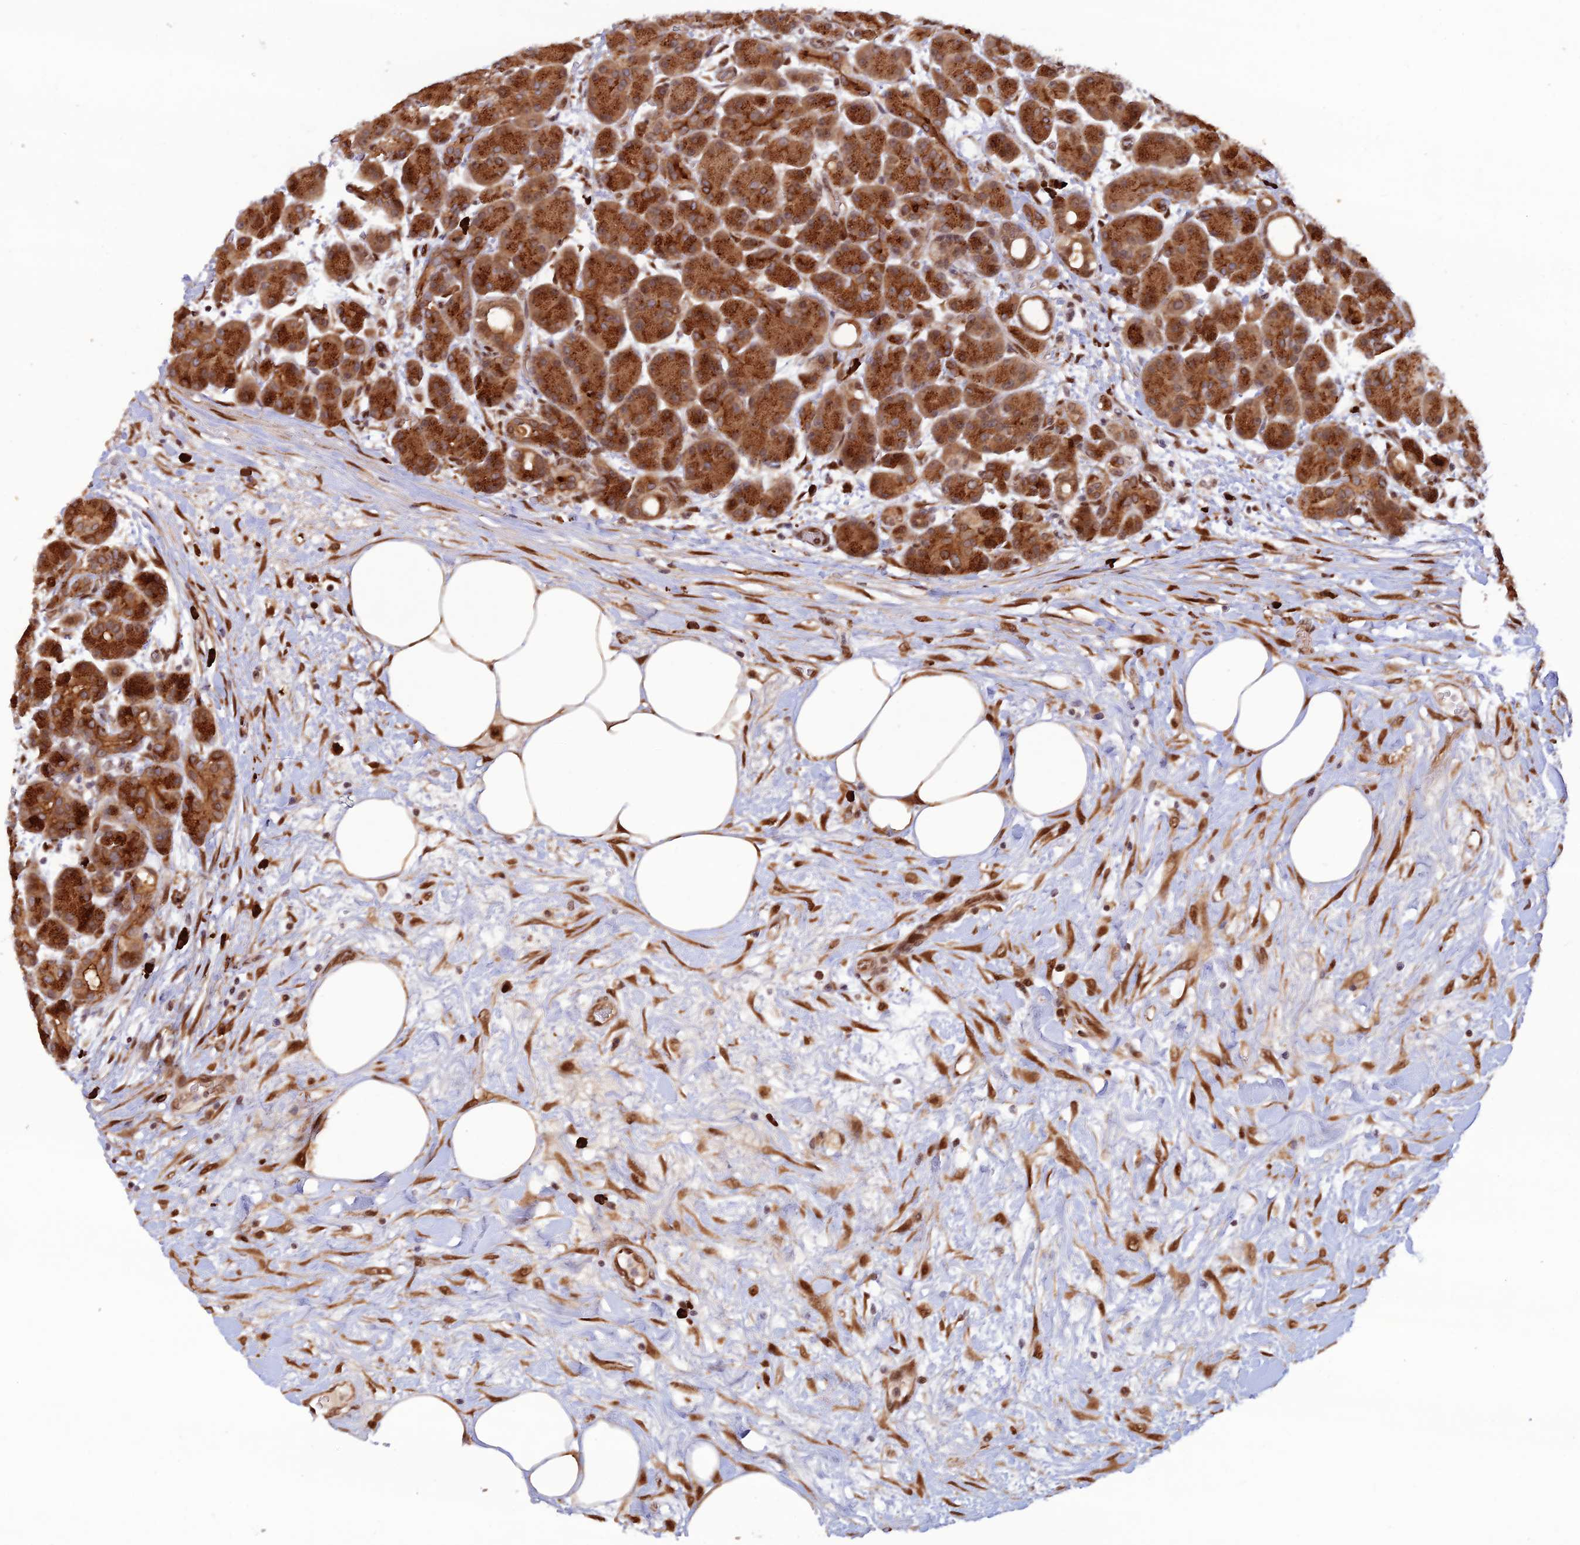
{"staining": {"intensity": "strong", "quantity": ">75%", "location": "cytoplasmic/membranous"}, "tissue": "pancreas", "cell_type": "Exocrine glandular cells", "image_type": "normal", "snomed": [{"axis": "morphology", "description": "Normal tissue, NOS"}, {"axis": "topography", "description": "Pancreas"}], "caption": "Protein expression analysis of normal human pancreas reveals strong cytoplasmic/membranous positivity in approximately >75% of exocrine glandular cells. The staining is performed using DAB brown chromogen to label protein expression. The nuclei are counter-stained blue using hematoxylin.", "gene": "ZNF565", "patient": {"sex": "male", "age": 63}}